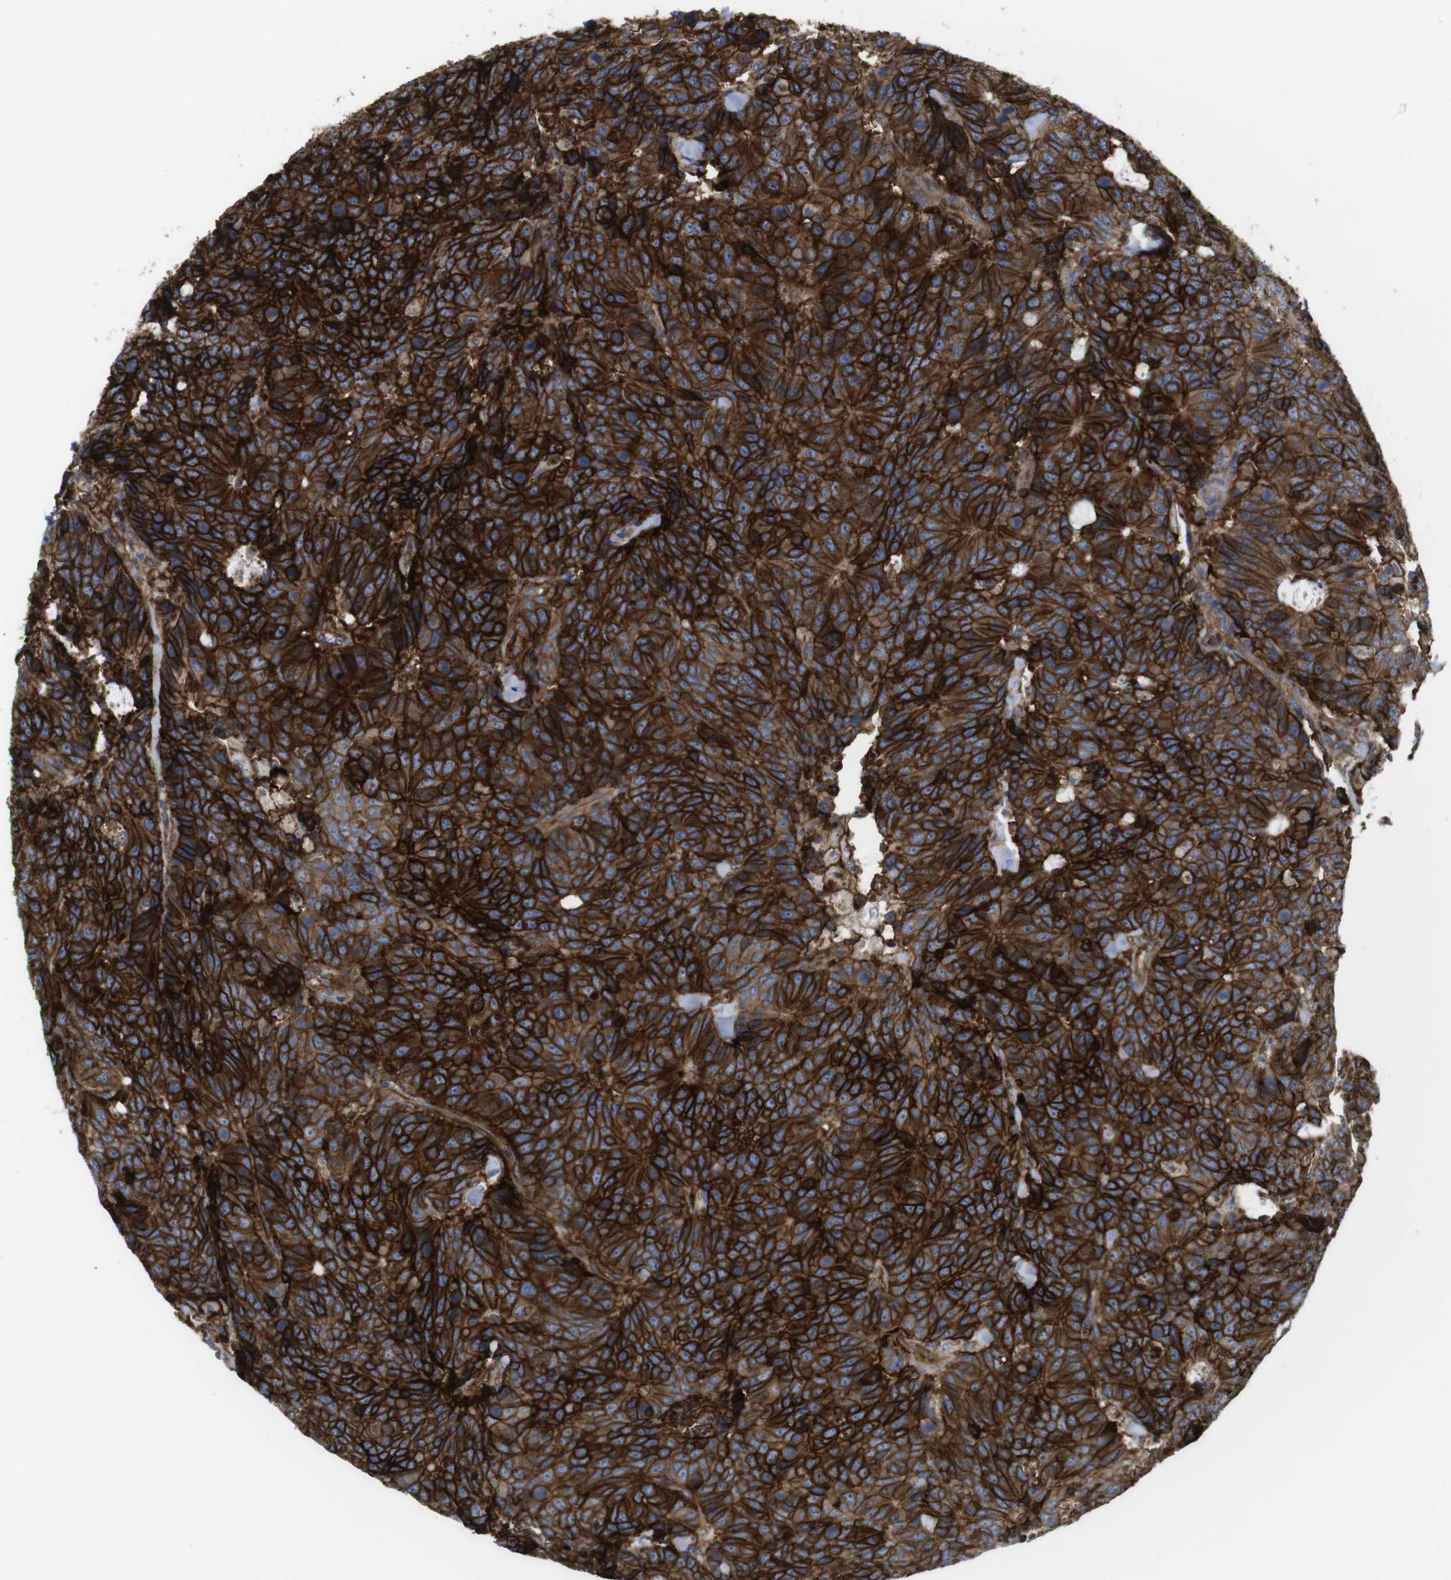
{"staining": {"intensity": "strong", "quantity": ">75%", "location": "cytoplasmic/membranous"}, "tissue": "colorectal cancer", "cell_type": "Tumor cells", "image_type": "cancer", "snomed": [{"axis": "morphology", "description": "Adenocarcinoma, NOS"}, {"axis": "topography", "description": "Colon"}], "caption": "Immunohistochemistry of human colorectal cancer reveals high levels of strong cytoplasmic/membranous staining in about >75% of tumor cells.", "gene": "CCR6", "patient": {"sex": "female", "age": 86}}